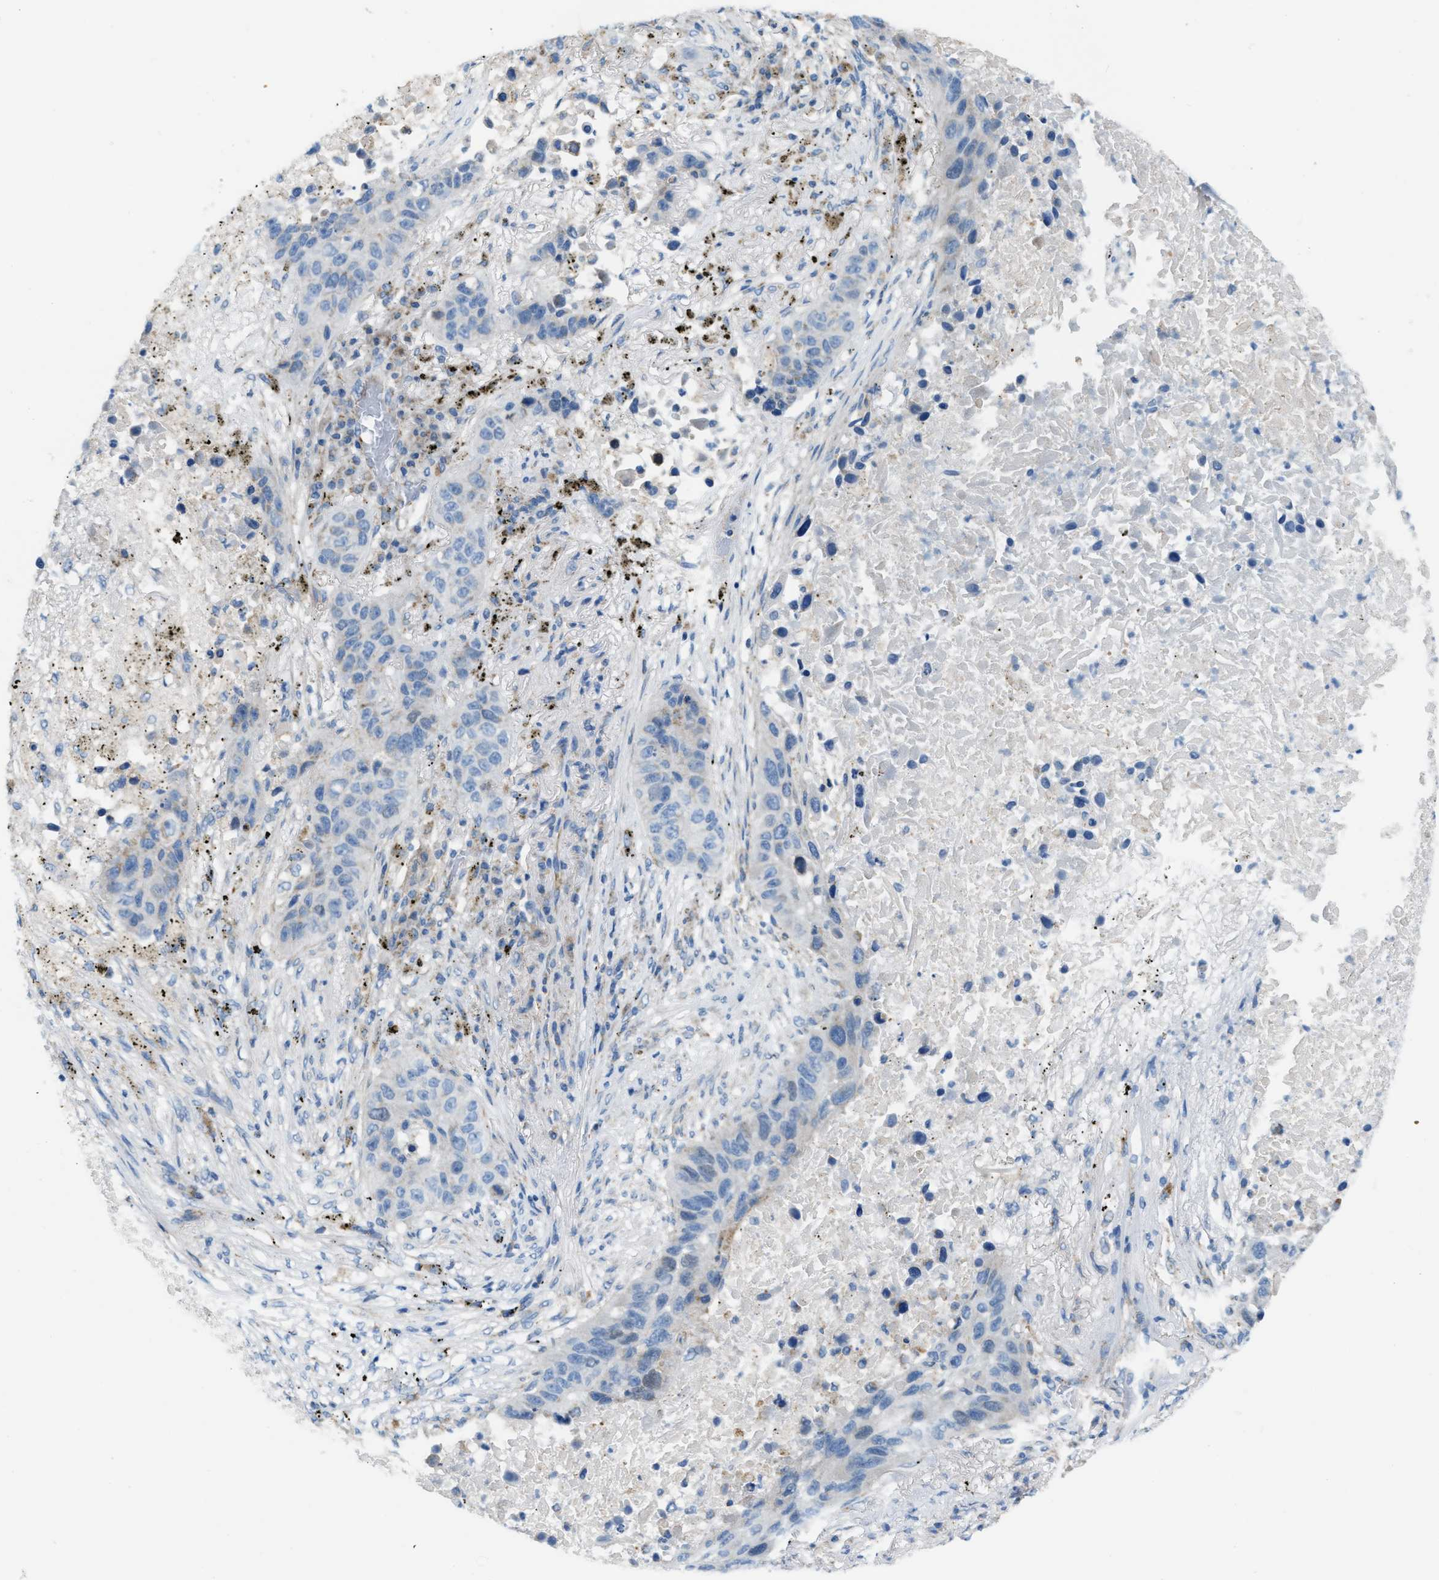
{"staining": {"intensity": "negative", "quantity": "none", "location": "none"}, "tissue": "lung cancer", "cell_type": "Tumor cells", "image_type": "cancer", "snomed": [{"axis": "morphology", "description": "Squamous cell carcinoma, NOS"}, {"axis": "topography", "description": "Lung"}], "caption": "A high-resolution histopathology image shows immunohistochemistry staining of lung cancer, which reveals no significant expression in tumor cells. Nuclei are stained in blue.", "gene": "JADE1", "patient": {"sex": "male", "age": 57}}